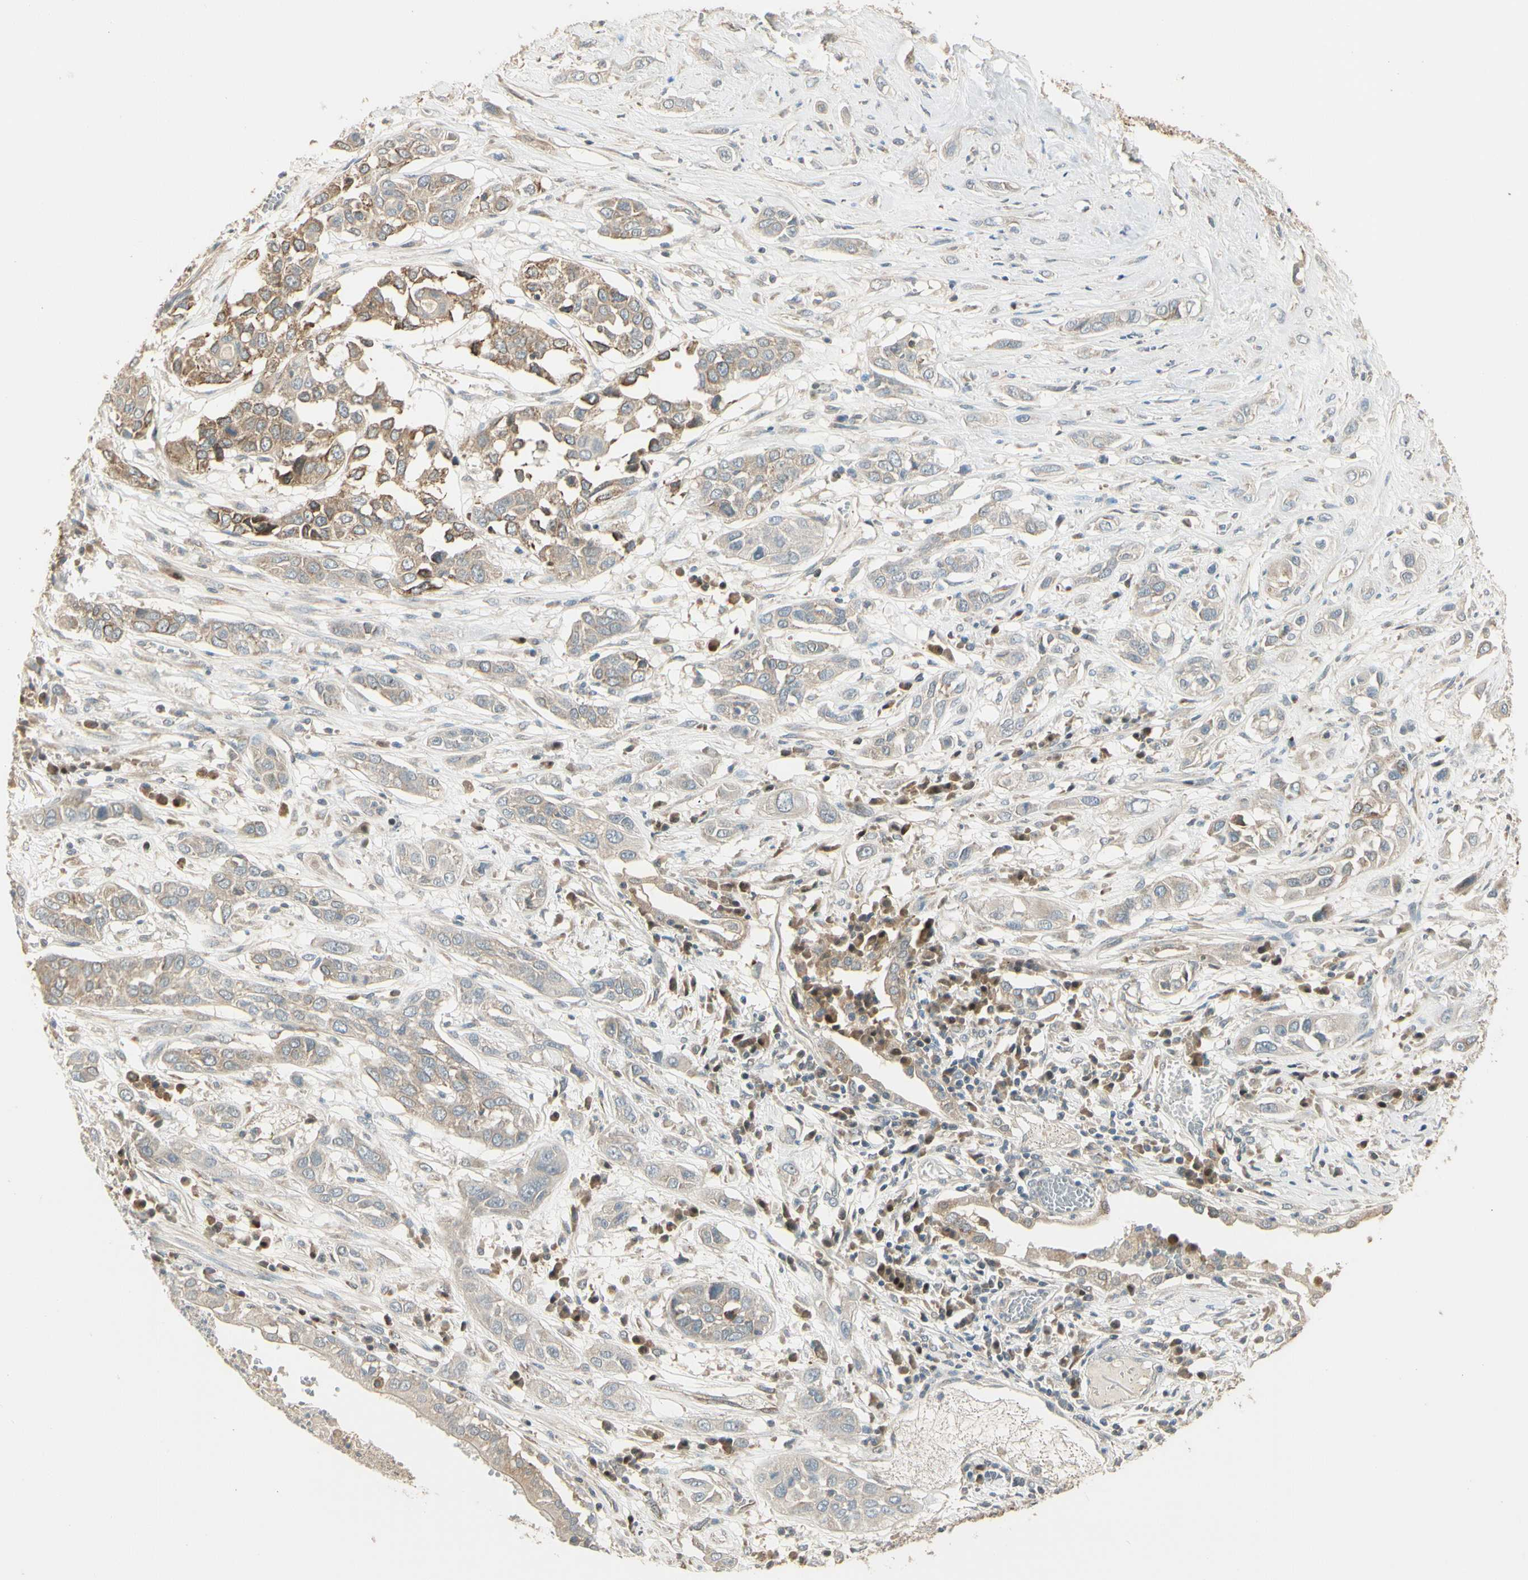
{"staining": {"intensity": "weak", "quantity": "25%-75%", "location": "cytoplasmic/membranous"}, "tissue": "lung cancer", "cell_type": "Tumor cells", "image_type": "cancer", "snomed": [{"axis": "morphology", "description": "Squamous cell carcinoma, NOS"}, {"axis": "topography", "description": "Lung"}], "caption": "High-magnification brightfield microscopy of lung cancer stained with DAB (brown) and counterstained with hematoxylin (blue). tumor cells exhibit weak cytoplasmic/membranous expression is present in approximately25%-75% of cells.", "gene": "PLXNA1", "patient": {"sex": "male", "age": 71}}